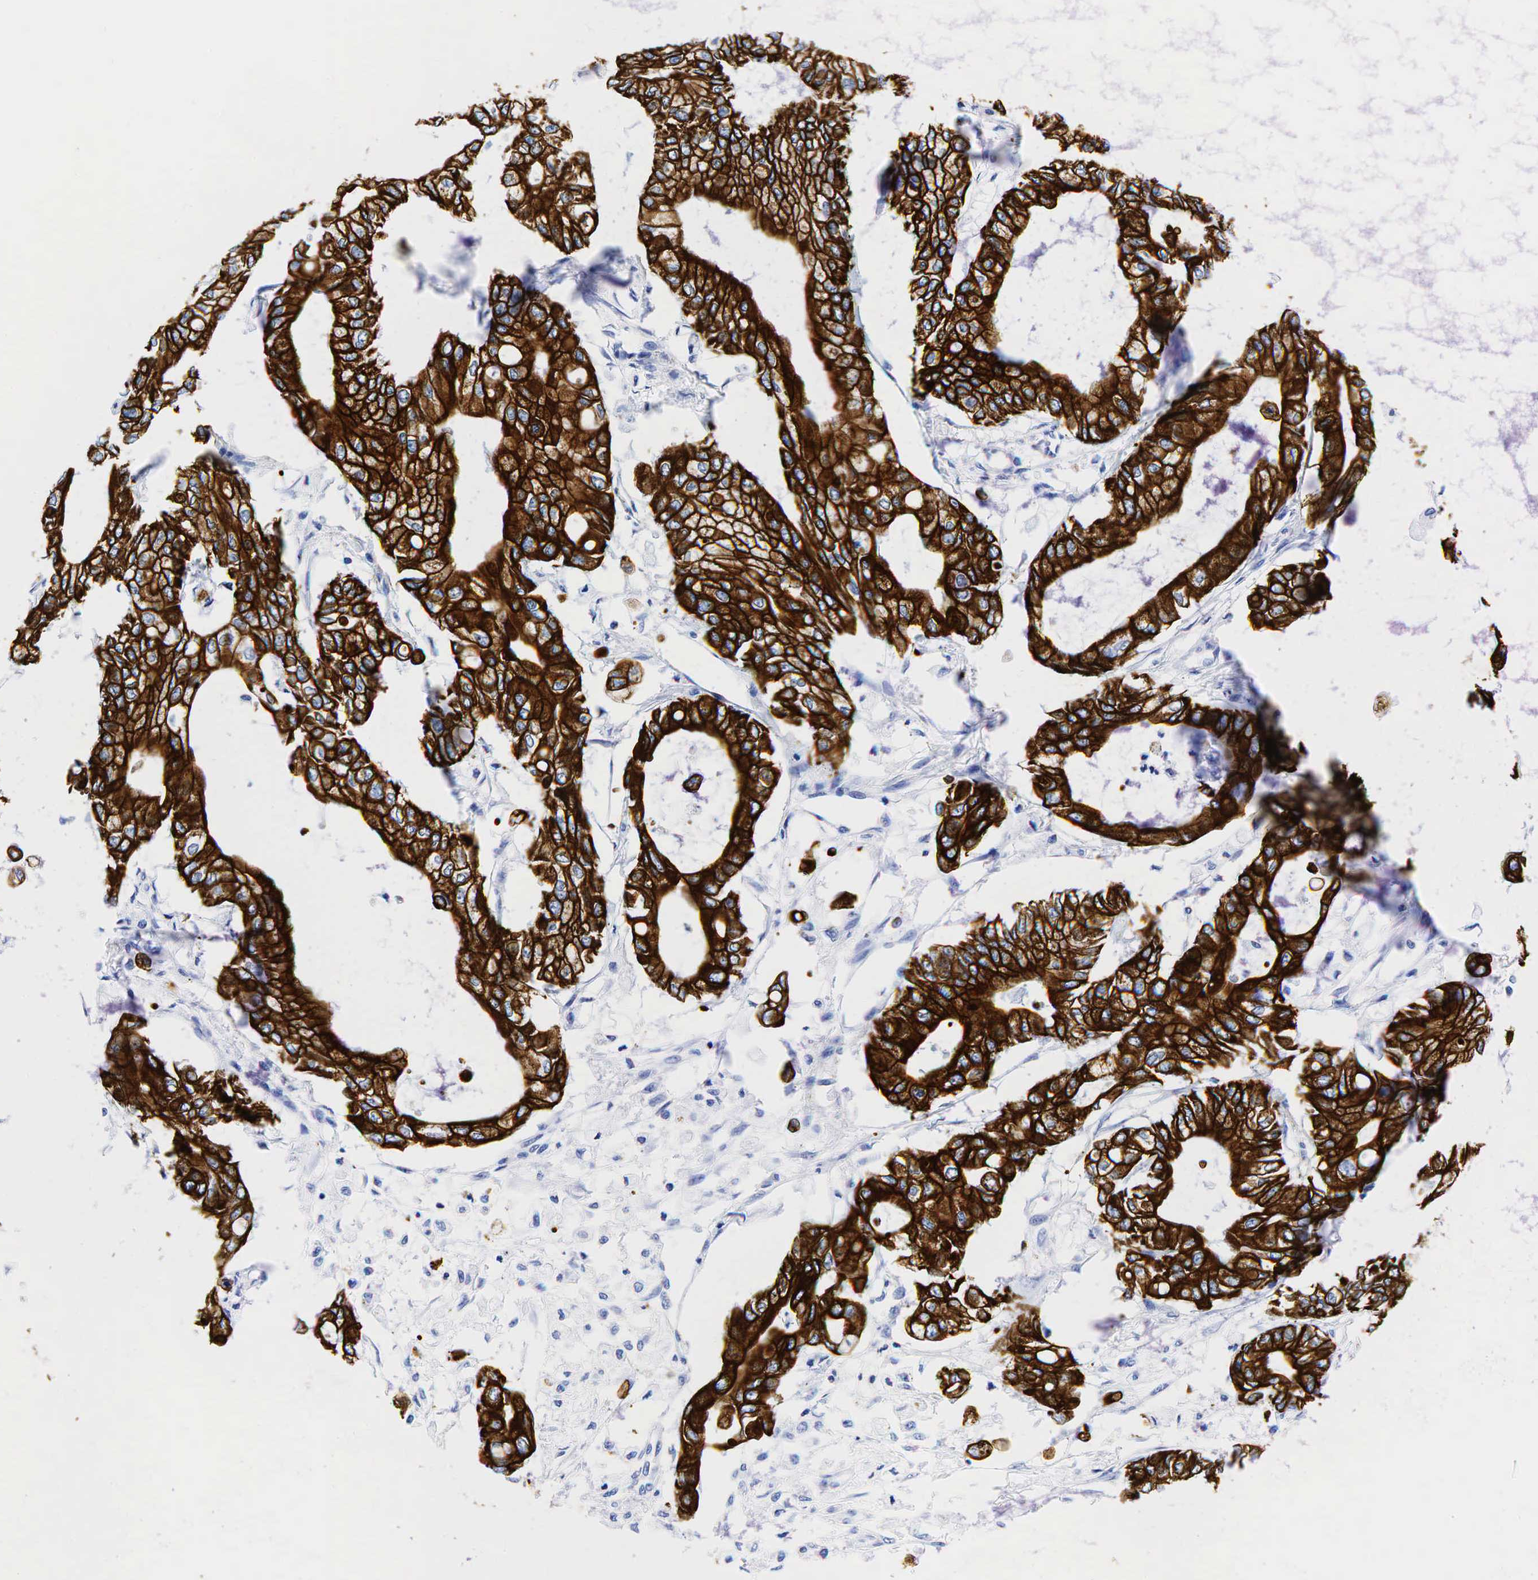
{"staining": {"intensity": "strong", "quantity": ">75%", "location": "cytoplasmic/membranous"}, "tissue": "pancreatic cancer", "cell_type": "Tumor cells", "image_type": "cancer", "snomed": [{"axis": "morphology", "description": "Adenocarcinoma, NOS"}, {"axis": "topography", "description": "Pancreas"}], "caption": "An image of adenocarcinoma (pancreatic) stained for a protein demonstrates strong cytoplasmic/membranous brown staining in tumor cells. The protein of interest is stained brown, and the nuclei are stained in blue (DAB (3,3'-diaminobenzidine) IHC with brightfield microscopy, high magnification).", "gene": "KRT19", "patient": {"sex": "male", "age": 79}}